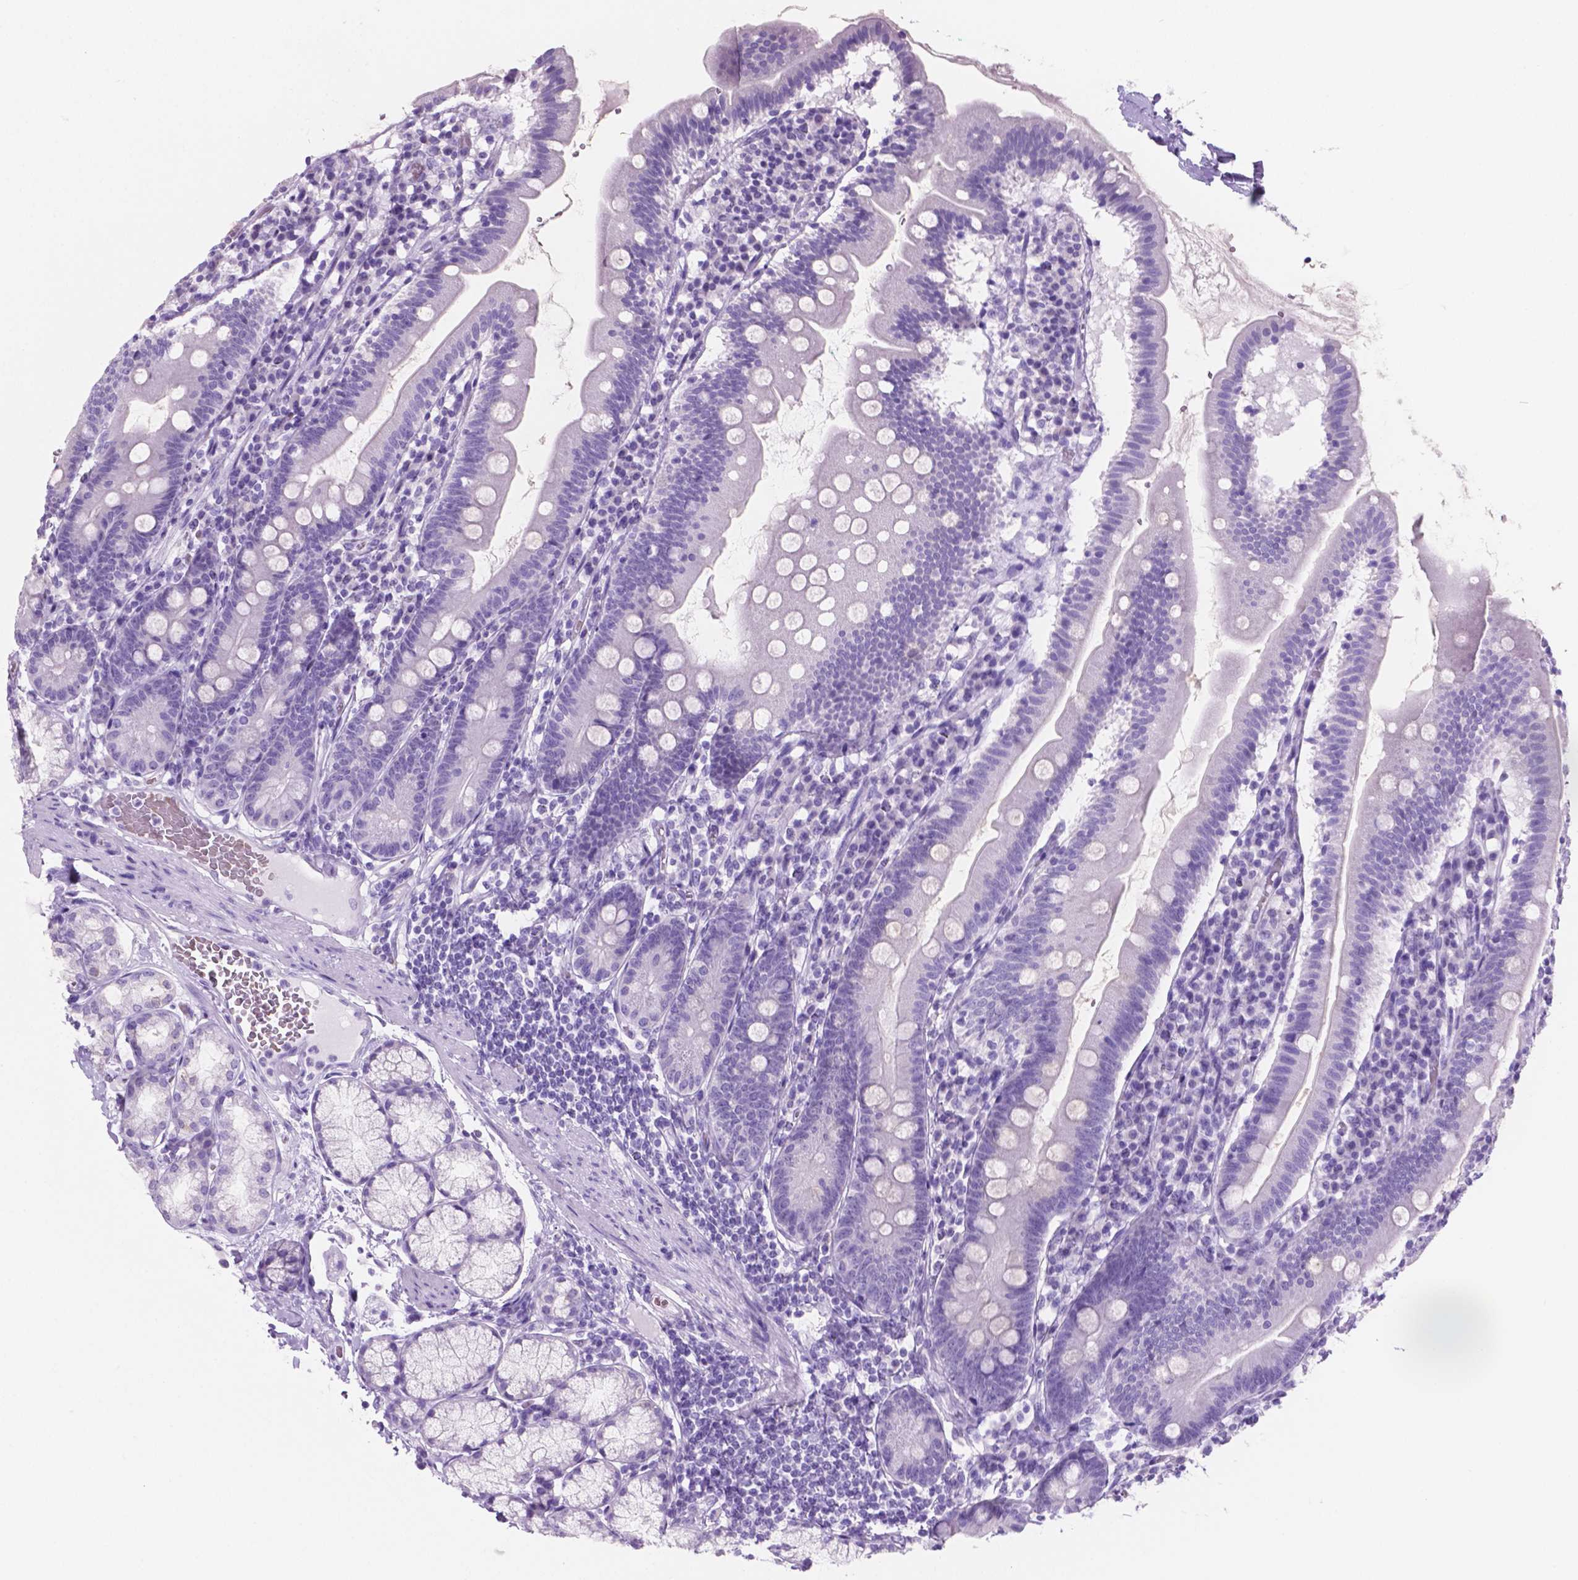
{"staining": {"intensity": "negative", "quantity": "none", "location": "none"}, "tissue": "duodenum", "cell_type": "Glandular cells", "image_type": "normal", "snomed": [{"axis": "morphology", "description": "Normal tissue, NOS"}, {"axis": "topography", "description": "Duodenum"}], "caption": "Protein analysis of unremarkable duodenum demonstrates no significant positivity in glandular cells. (Immunohistochemistry, brightfield microscopy, high magnification).", "gene": "GRIN2B", "patient": {"sex": "female", "age": 67}}